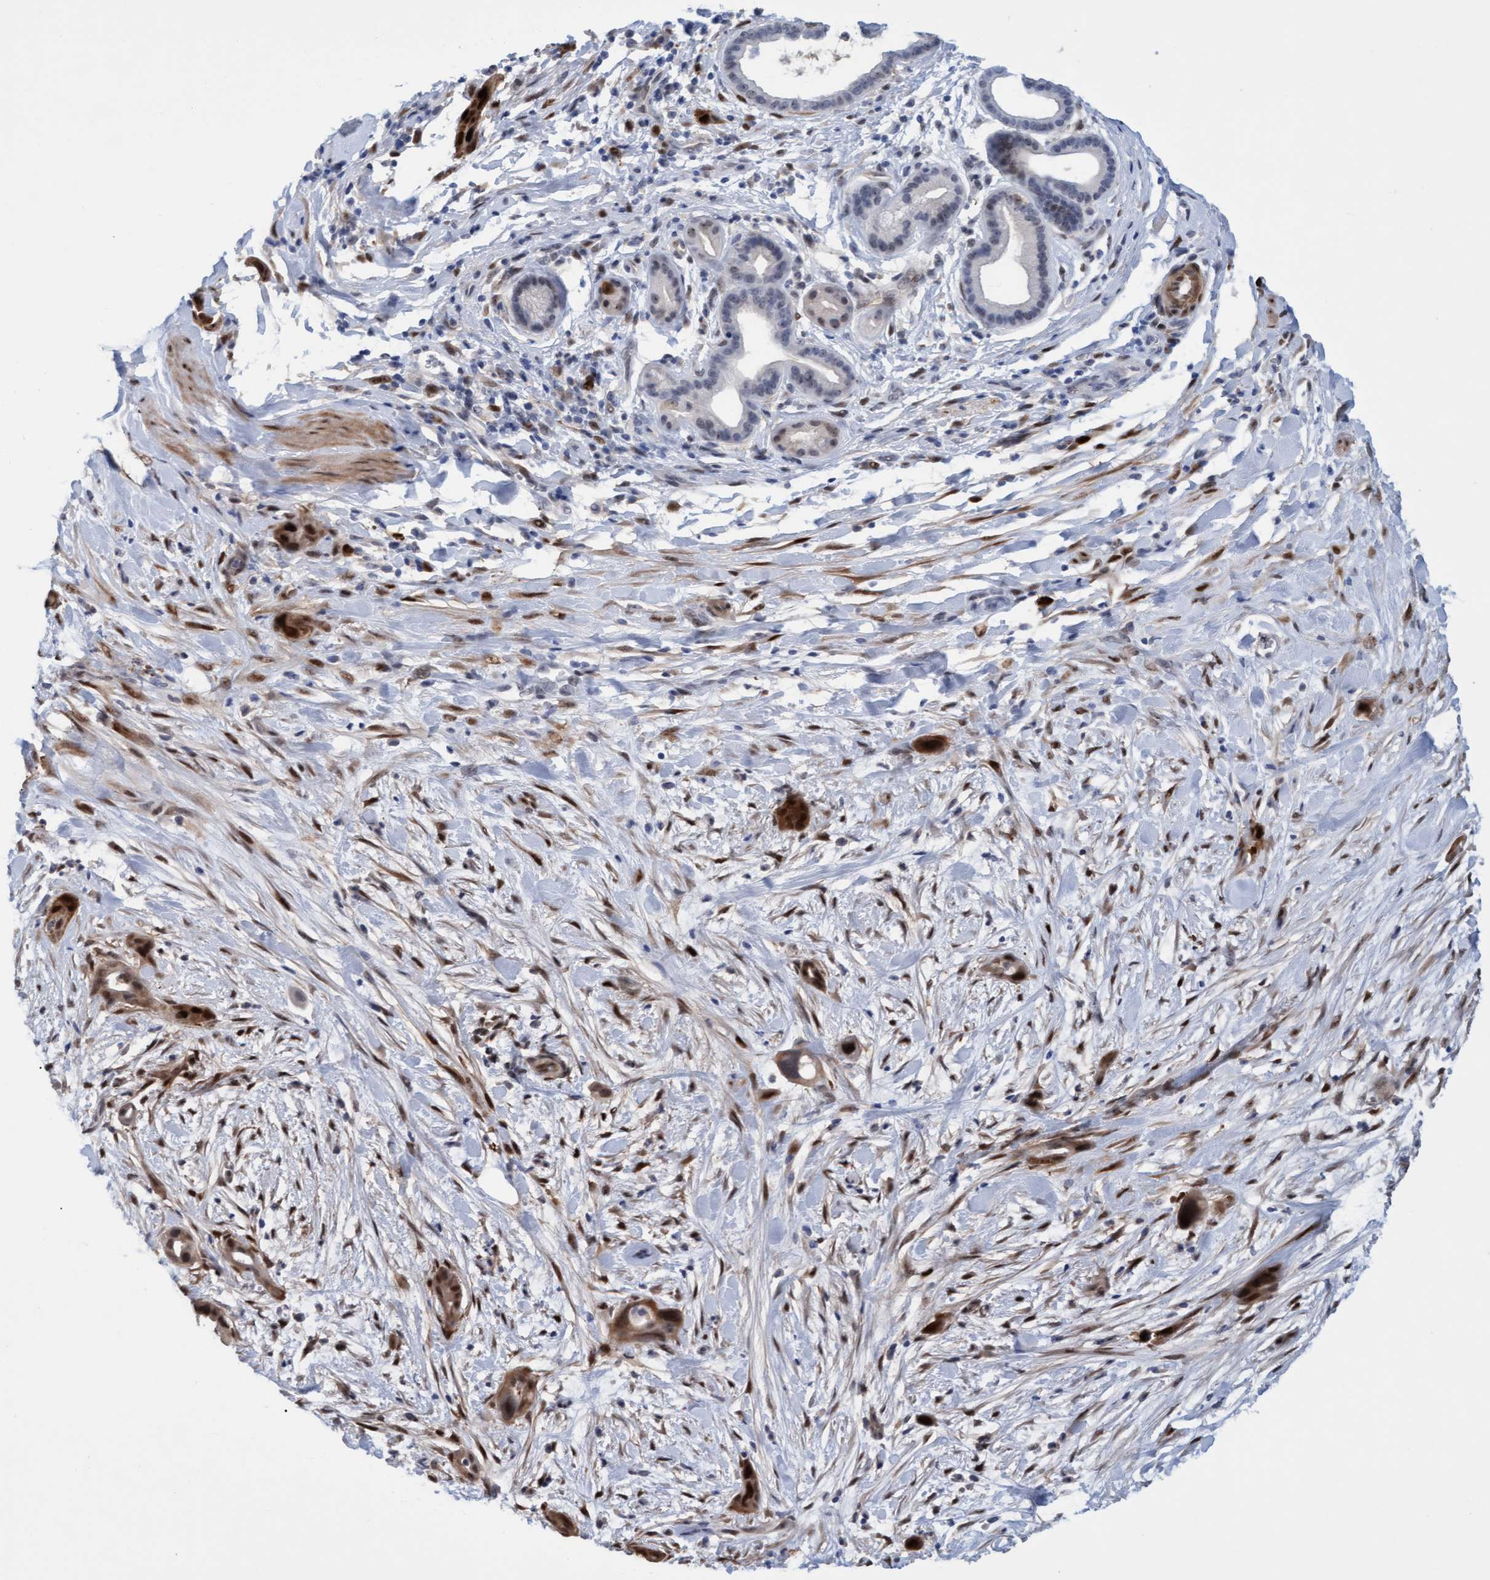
{"staining": {"intensity": "strong", "quantity": ">75%", "location": "cytoplasmic/membranous,nuclear"}, "tissue": "pancreatic cancer", "cell_type": "Tumor cells", "image_type": "cancer", "snomed": [{"axis": "morphology", "description": "Adenocarcinoma, NOS"}, {"axis": "topography", "description": "Pancreas"}], "caption": "An immunohistochemistry (IHC) image of neoplastic tissue is shown. Protein staining in brown highlights strong cytoplasmic/membranous and nuclear positivity in adenocarcinoma (pancreatic) within tumor cells.", "gene": "PINX1", "patient": {"sex": "male", "age": 59}}